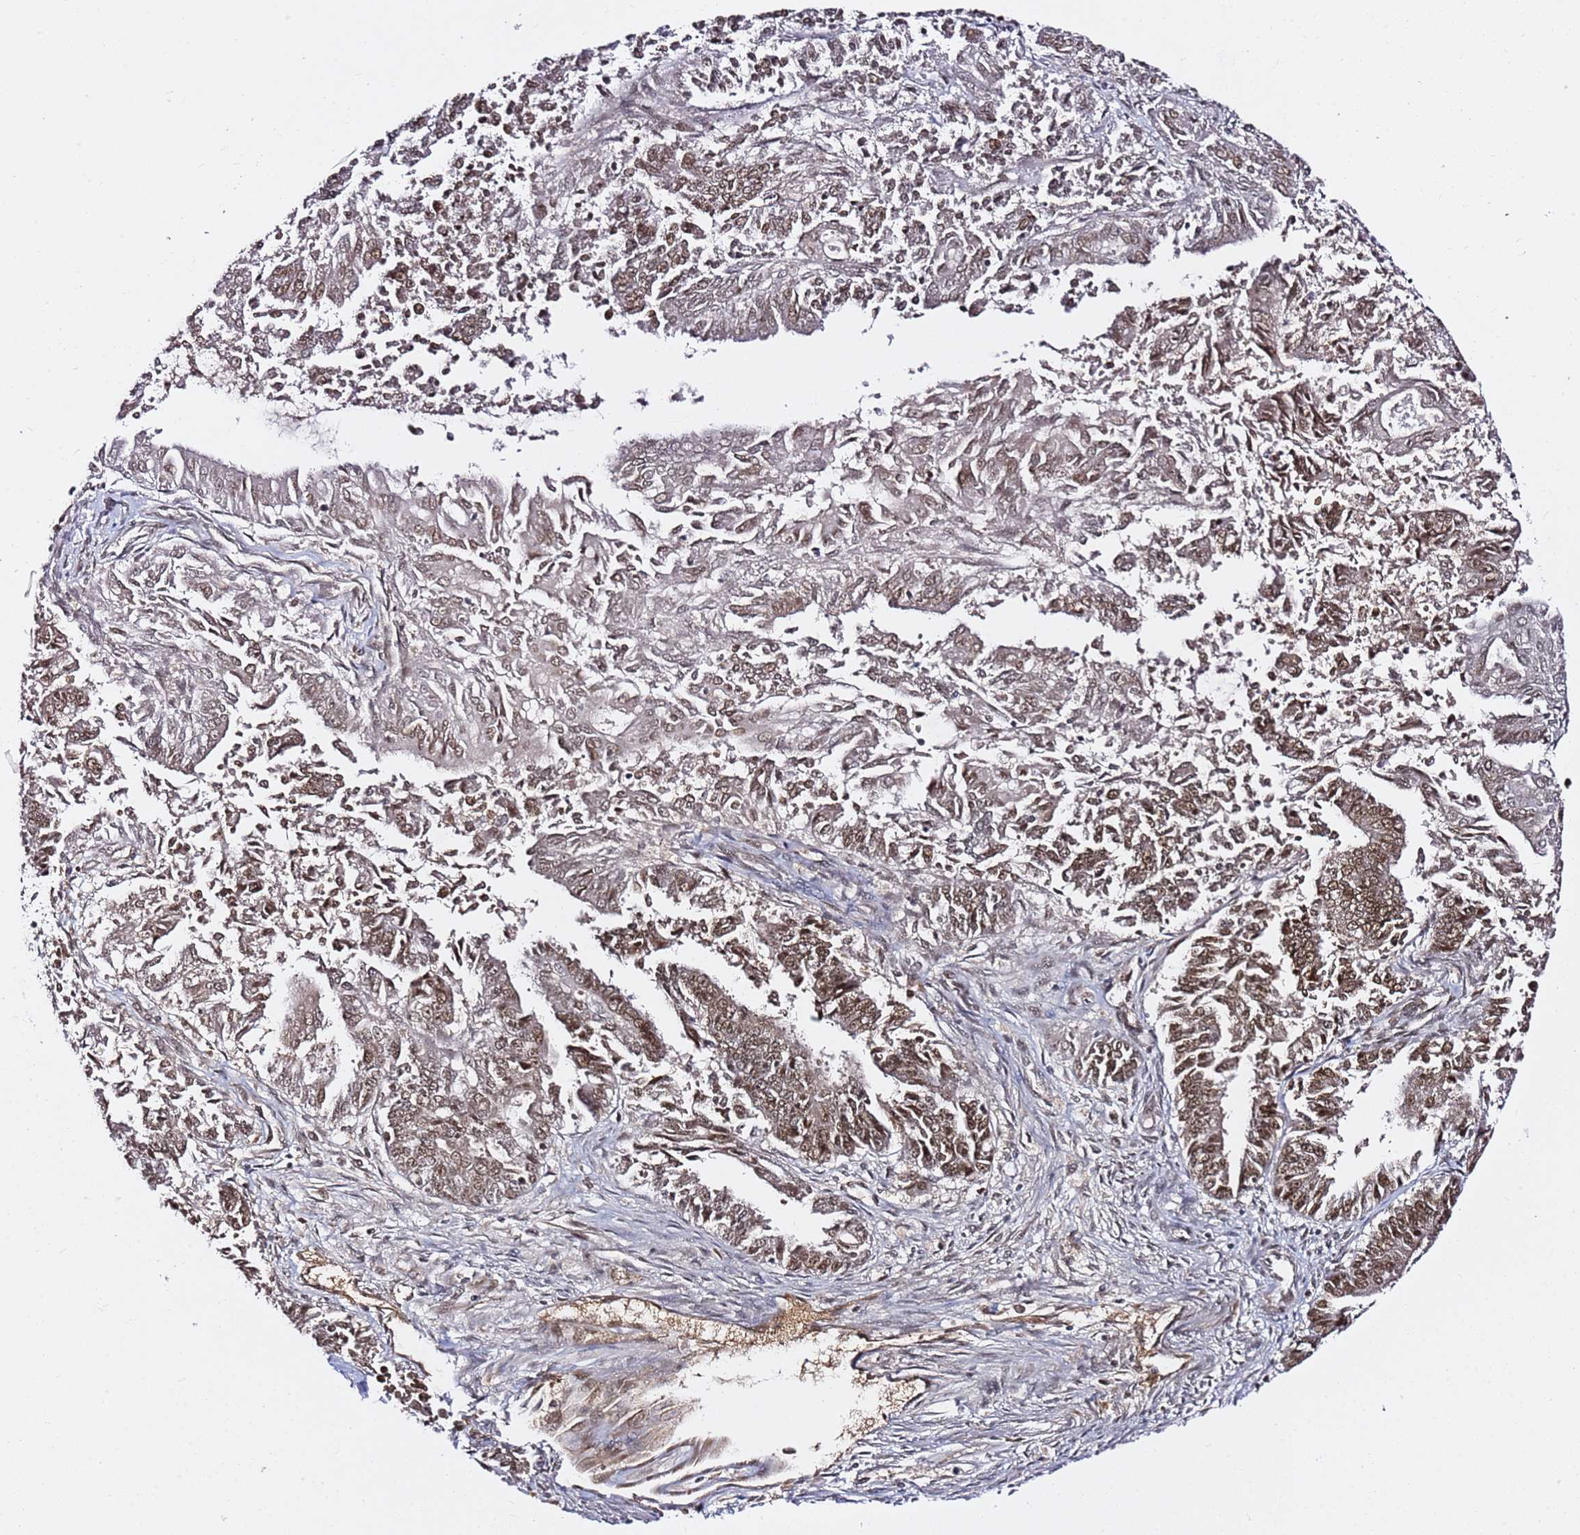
{"staining": {"intensity": "moderate", "quantity": ">75%", "location": "cytoplasmic/membranous,nuclear"}, "tissue": "endometrial cancer", "cell_type": "Tumor cells", "image_type": "cancer", "snomed": [{"axis": "morphology", "description": "Adenocarcinoma, NOS"}, {"axis": "topography", "description": "Endometrium"}], "caption": "The photomicrograph displays immunohistochemical staining of endometrial cancer (adenocarcinoma). There is moderate cytoplasmic/membranous and nuclear positivity is identified in approximately >75% of tumor cells. Ihc stains the protein in brown and the nuclei are stained blue.", "gene": "RGS18", "patient": {"sex": "female", "age": 73}}